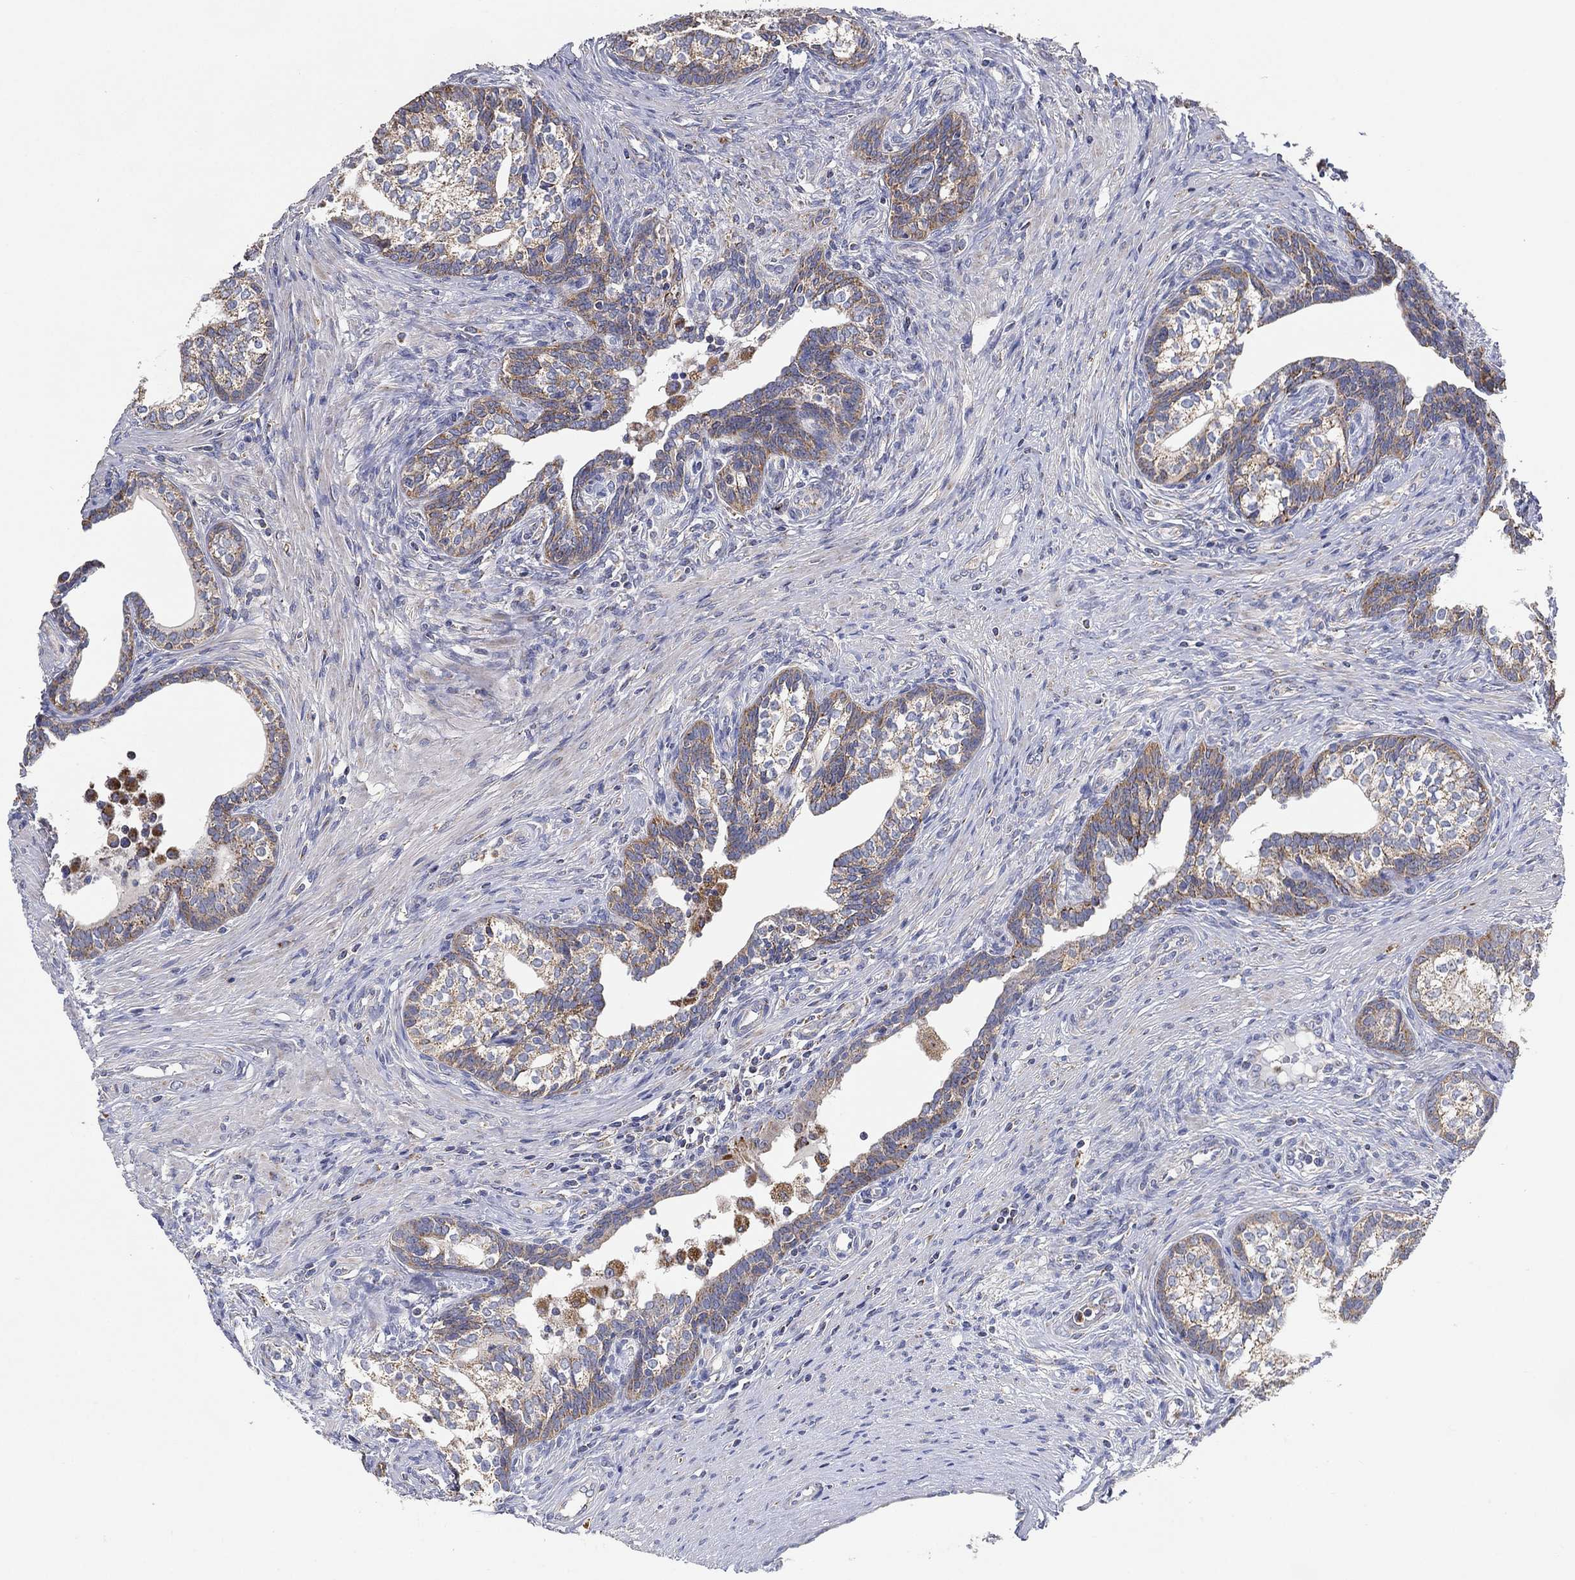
{"staining": {"intensity": "weak", "quantity": "25%-75%", "location": "cytoplasmic/membranous"}, "tissue": "prostate cancer", "cell_type": "Tumor cells", "image_type": "cancer", "snomed": [{"axis": "morphology", "description": "Adenocarcinoma, NOS"}, {"axis": "morphology", "description": "Adenocarcinoma, High grade"}, {"axis": "topography", "description": "Prostate"}], "caption": "Prostate cancer stained for a protein demonstrates weak cytoplasmic/membranous positivity in tumor cells.", "gene": "GCAT", "patient": {"sex": "male", "age": 61}}